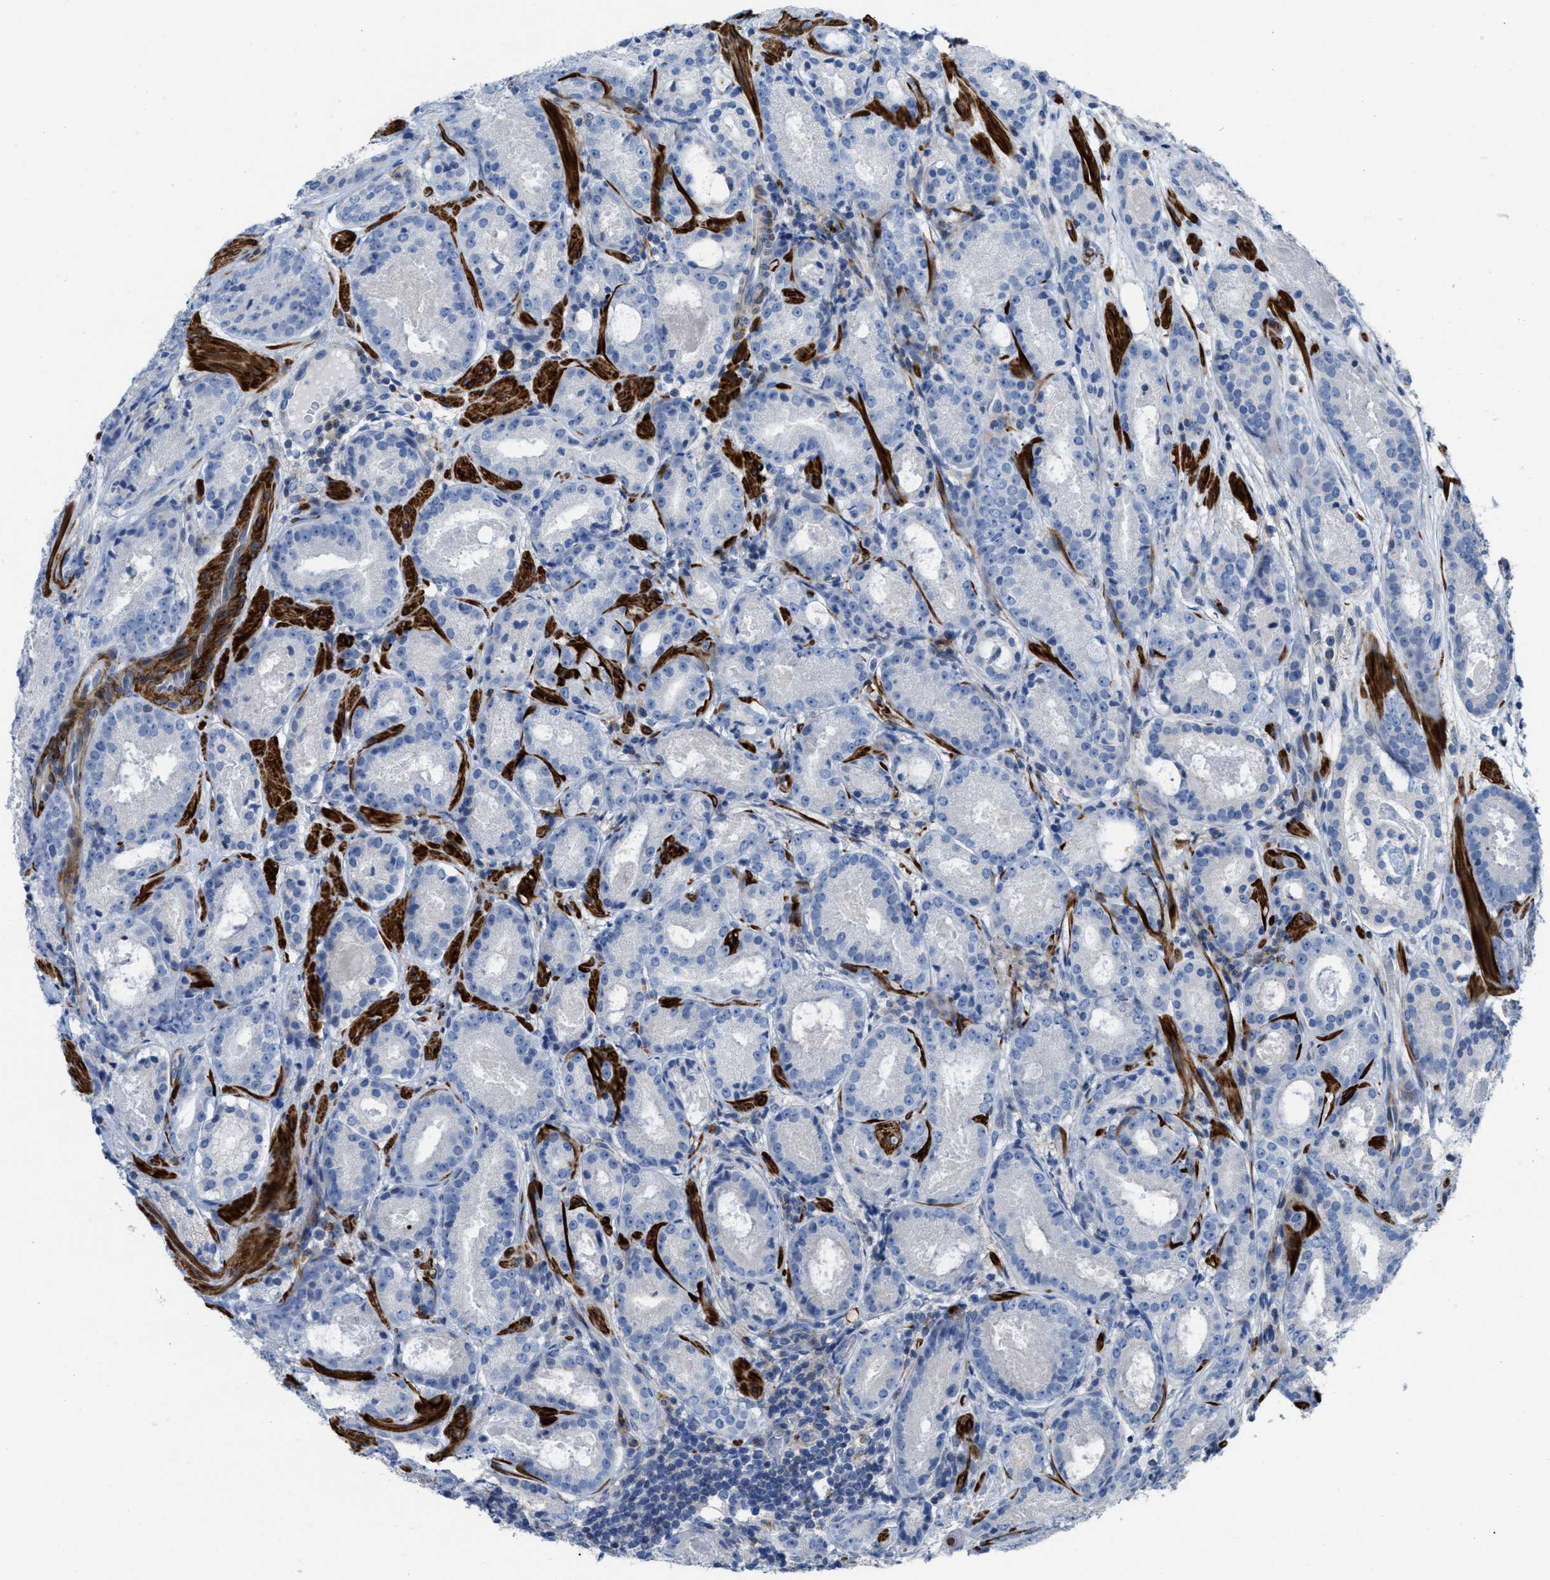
{"staining": {"intensity": "negative", "quantity": "none", "location": "none"}, "tissue": "prostate cancer", "cell_type": "Tumor cells", "image_type": "cancer", "snomed": [{"axis": "morphology", "description": "Adenocarcinoma, Low grade"}, {"axis": "topography", "description": "Prostate"}], "caption": "DAB immunohistochemical staining of human prostate low-grade adenocarcinoma displays no significant staining in tumor cells.", "gene": "PRMT2", "patient": {"sex": "male", "age": 69}}